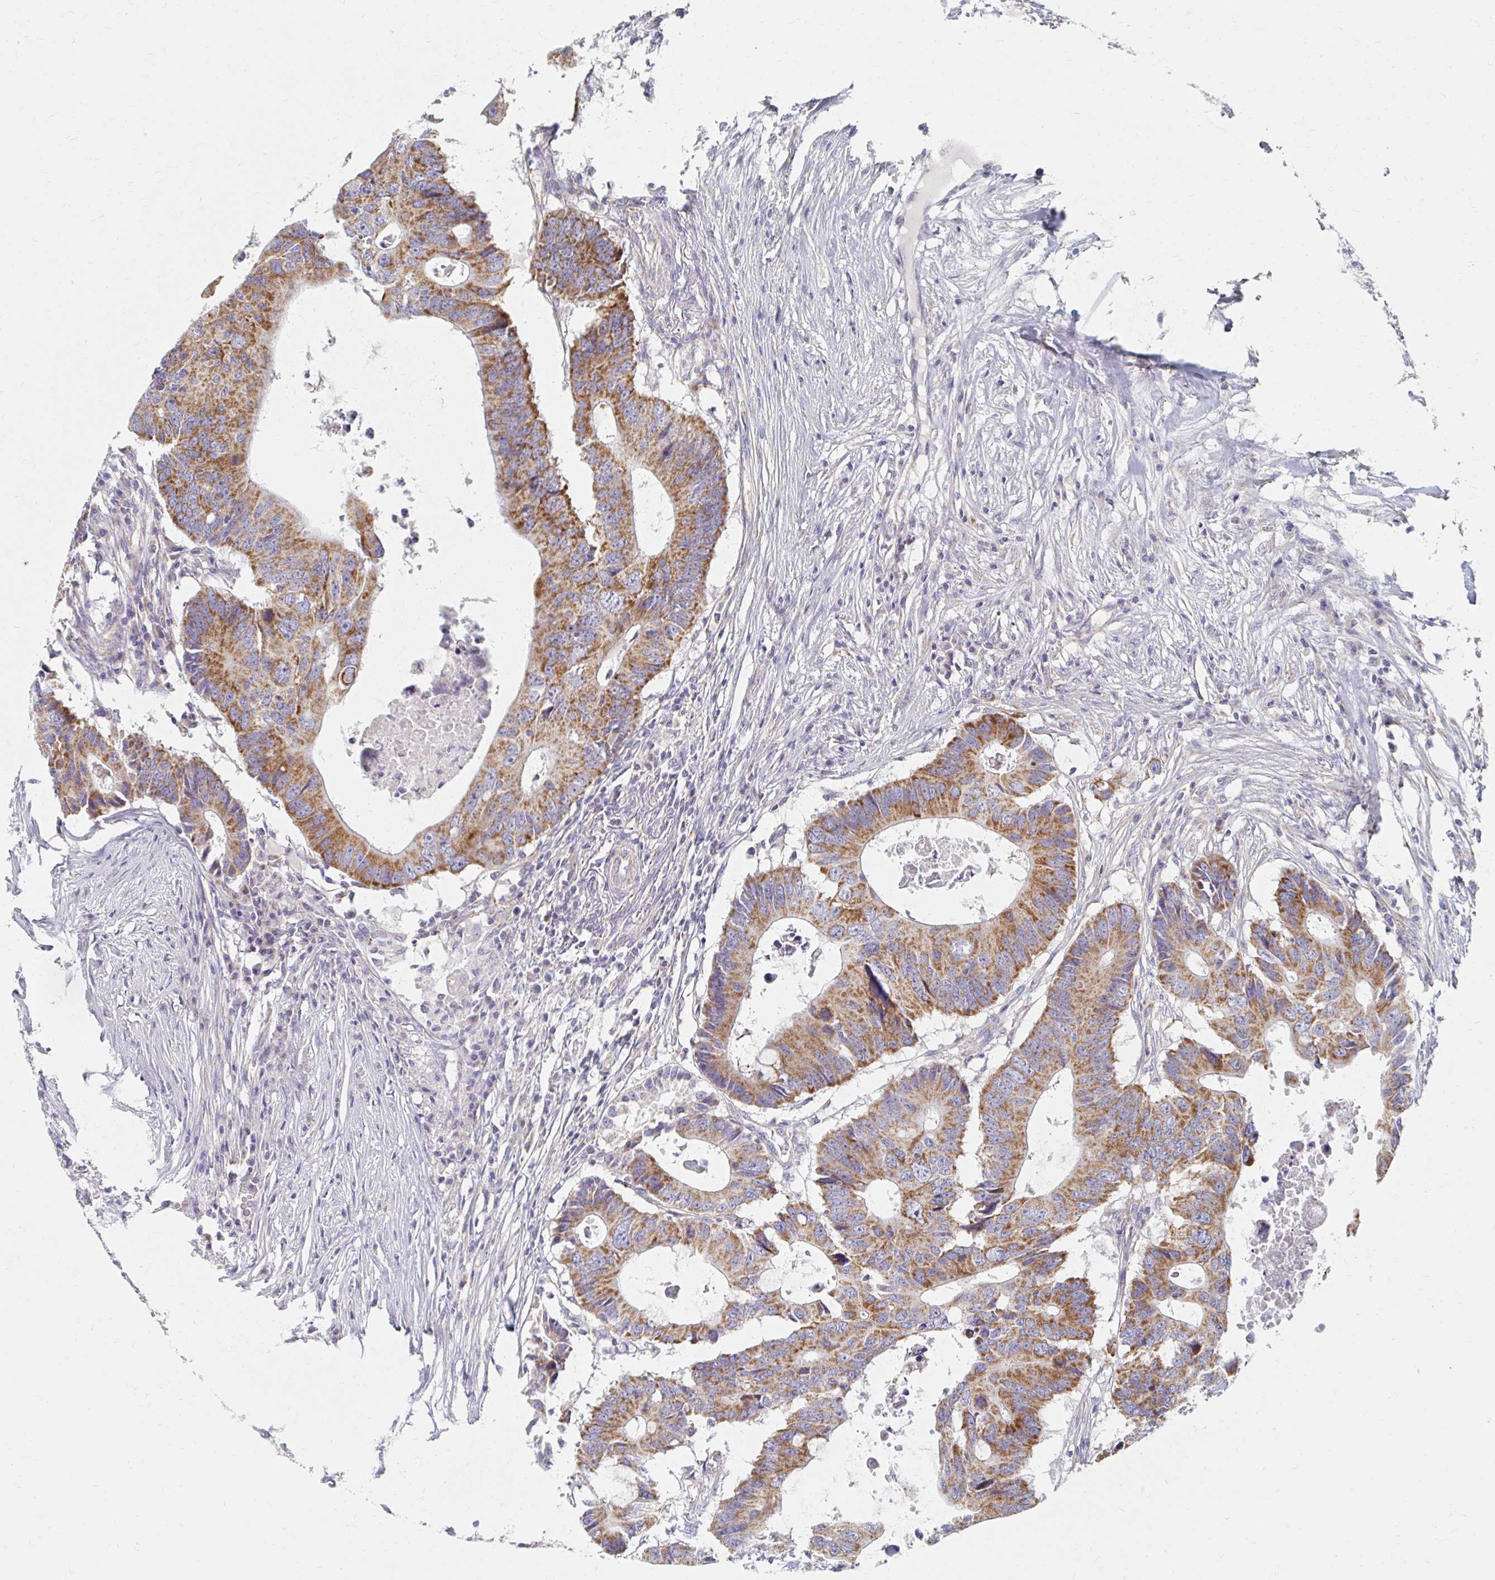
{"staining": {"intensity": "strong", "quantity": ">75%", "location": "cytoplasmic/membranous"}, "tissue": "colorectal cancer", "cell_type": "Tumor cells", "image_type": "cancer", "snomed": [{"axis": "morphology", "description": "Adenocarcinoma, NOS"}, {"axis": "topography", "description": "Colon"}], "caption": "Immunohistochemistry (IHC) of adenocarcinoma (colorectal) shows high levels of strong cytoplasmic/membranous expression in about >75% of tumor cells.", "gene": "MAVS", "patient": {"sex": "male", "age": 71}}